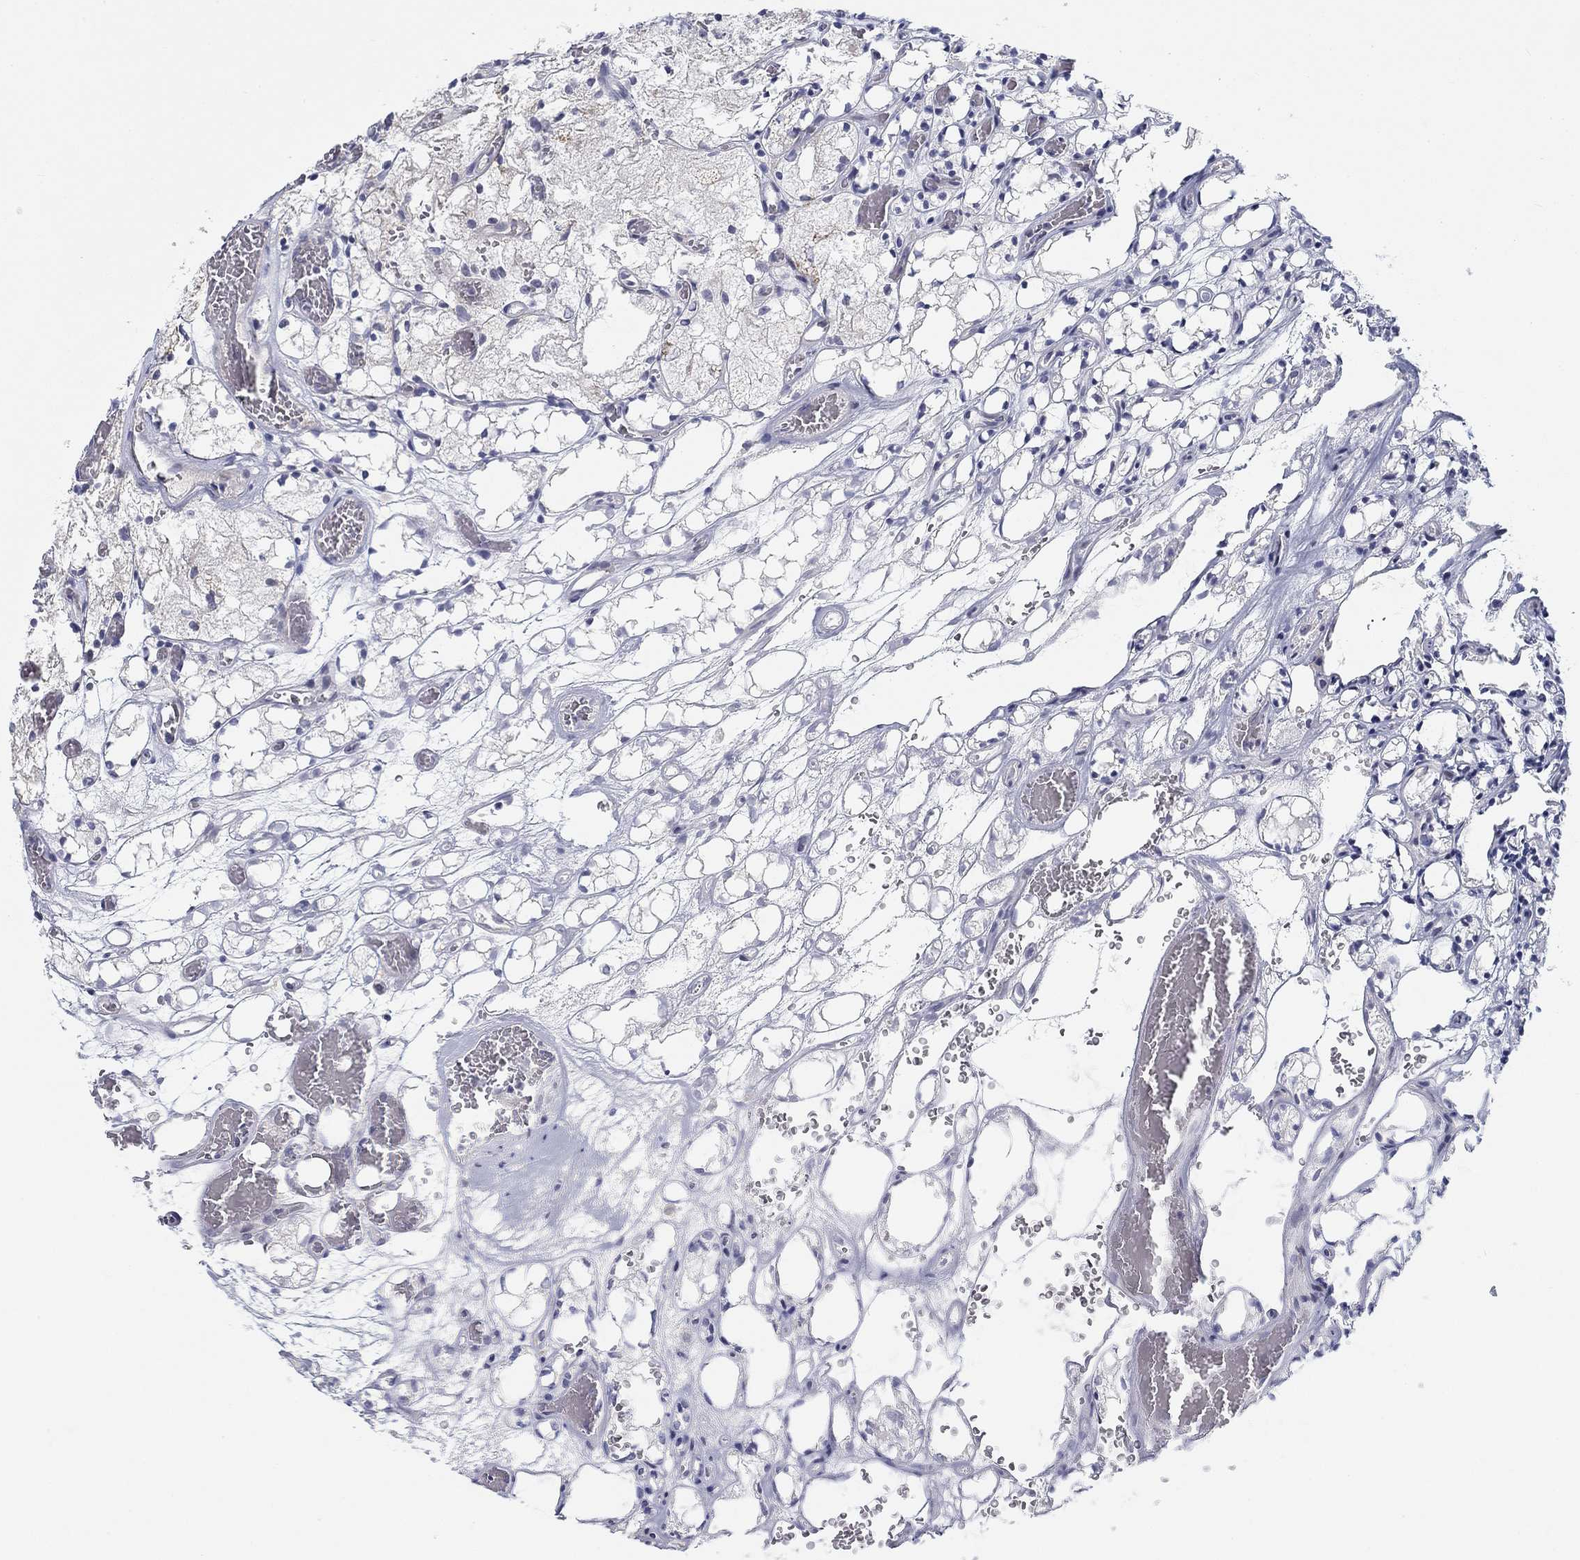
{"staining": {"intensity": "negative", "quantity": "none", "location": "none"}, "tissue": "renal cancer", "cell_type": "Tumor cells", "image_type": "cancer", "snomed": [{"axis": "morphology", "description": "Adenocarcinoma, NOS"}, {"axis": "topography", "description": "Kidney"}], "caption": "Human renal cancer stained for a protein using IHC reveals no expression in tumor cells.", "gene": "PRC1", "patient": {"sex": "female", "age": 69}}